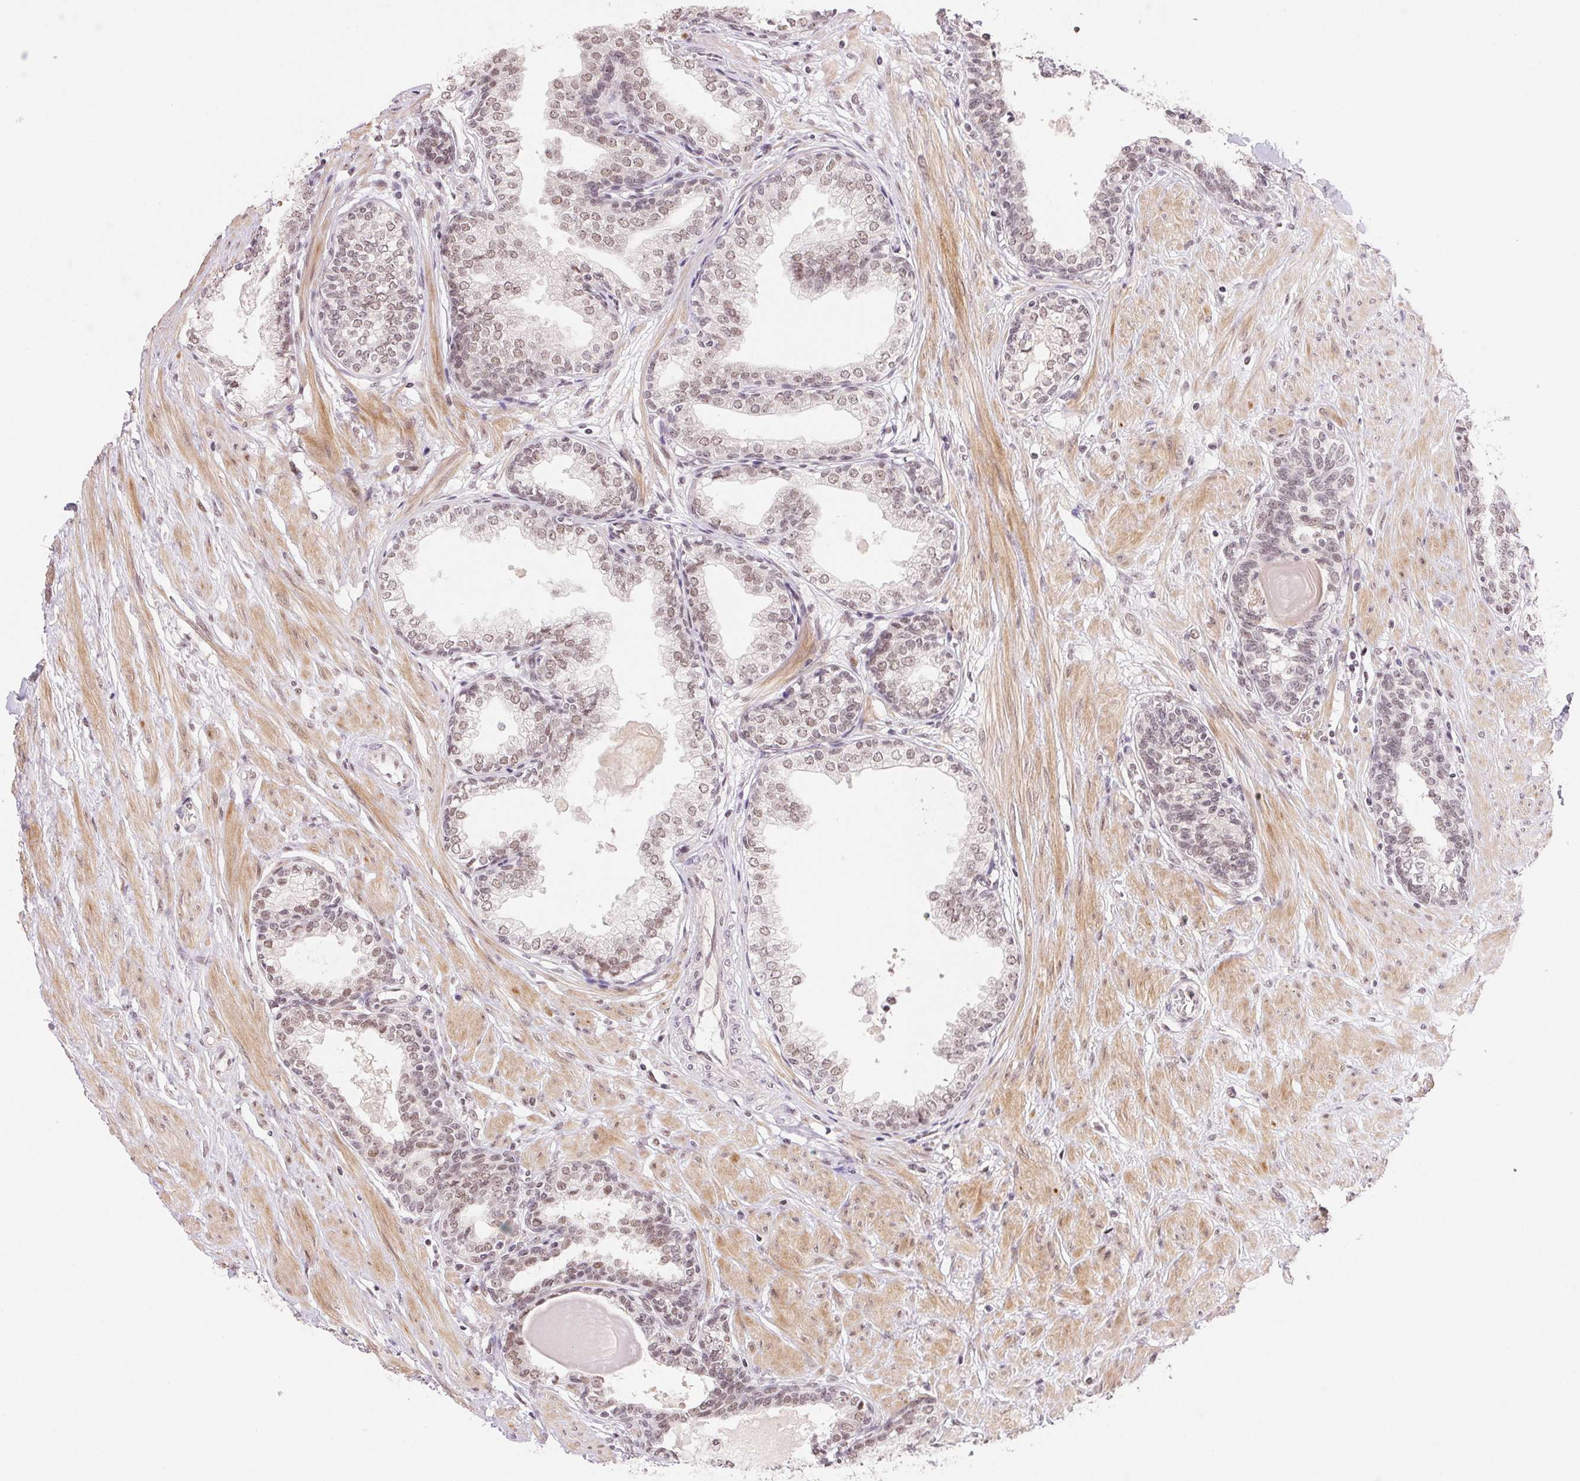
{"staining": {"intensity": "weak", "quantity": "25%-75%", "location": "nuclear"}, "tissue": "prostate", "cell_type": "Glandular cells", "image_type": "normal", "snomed": [{"axis": "morphology", "description": "Normal tissue, NOS"}, {"axis": "topography", "description": "Prostate"}], "caption": "High-magnification brightfield microscopy of unremarkable prostate stained with DAB (3,3'-diaminobenzidine) (brown) and counterstained with hematoxylin (blue). glandular cells exhibit weak nuclear staining is identified in approximately25%-75% of cells.", "gene": "PRPF18", "patient": {"sex": "male", "age": 55}}